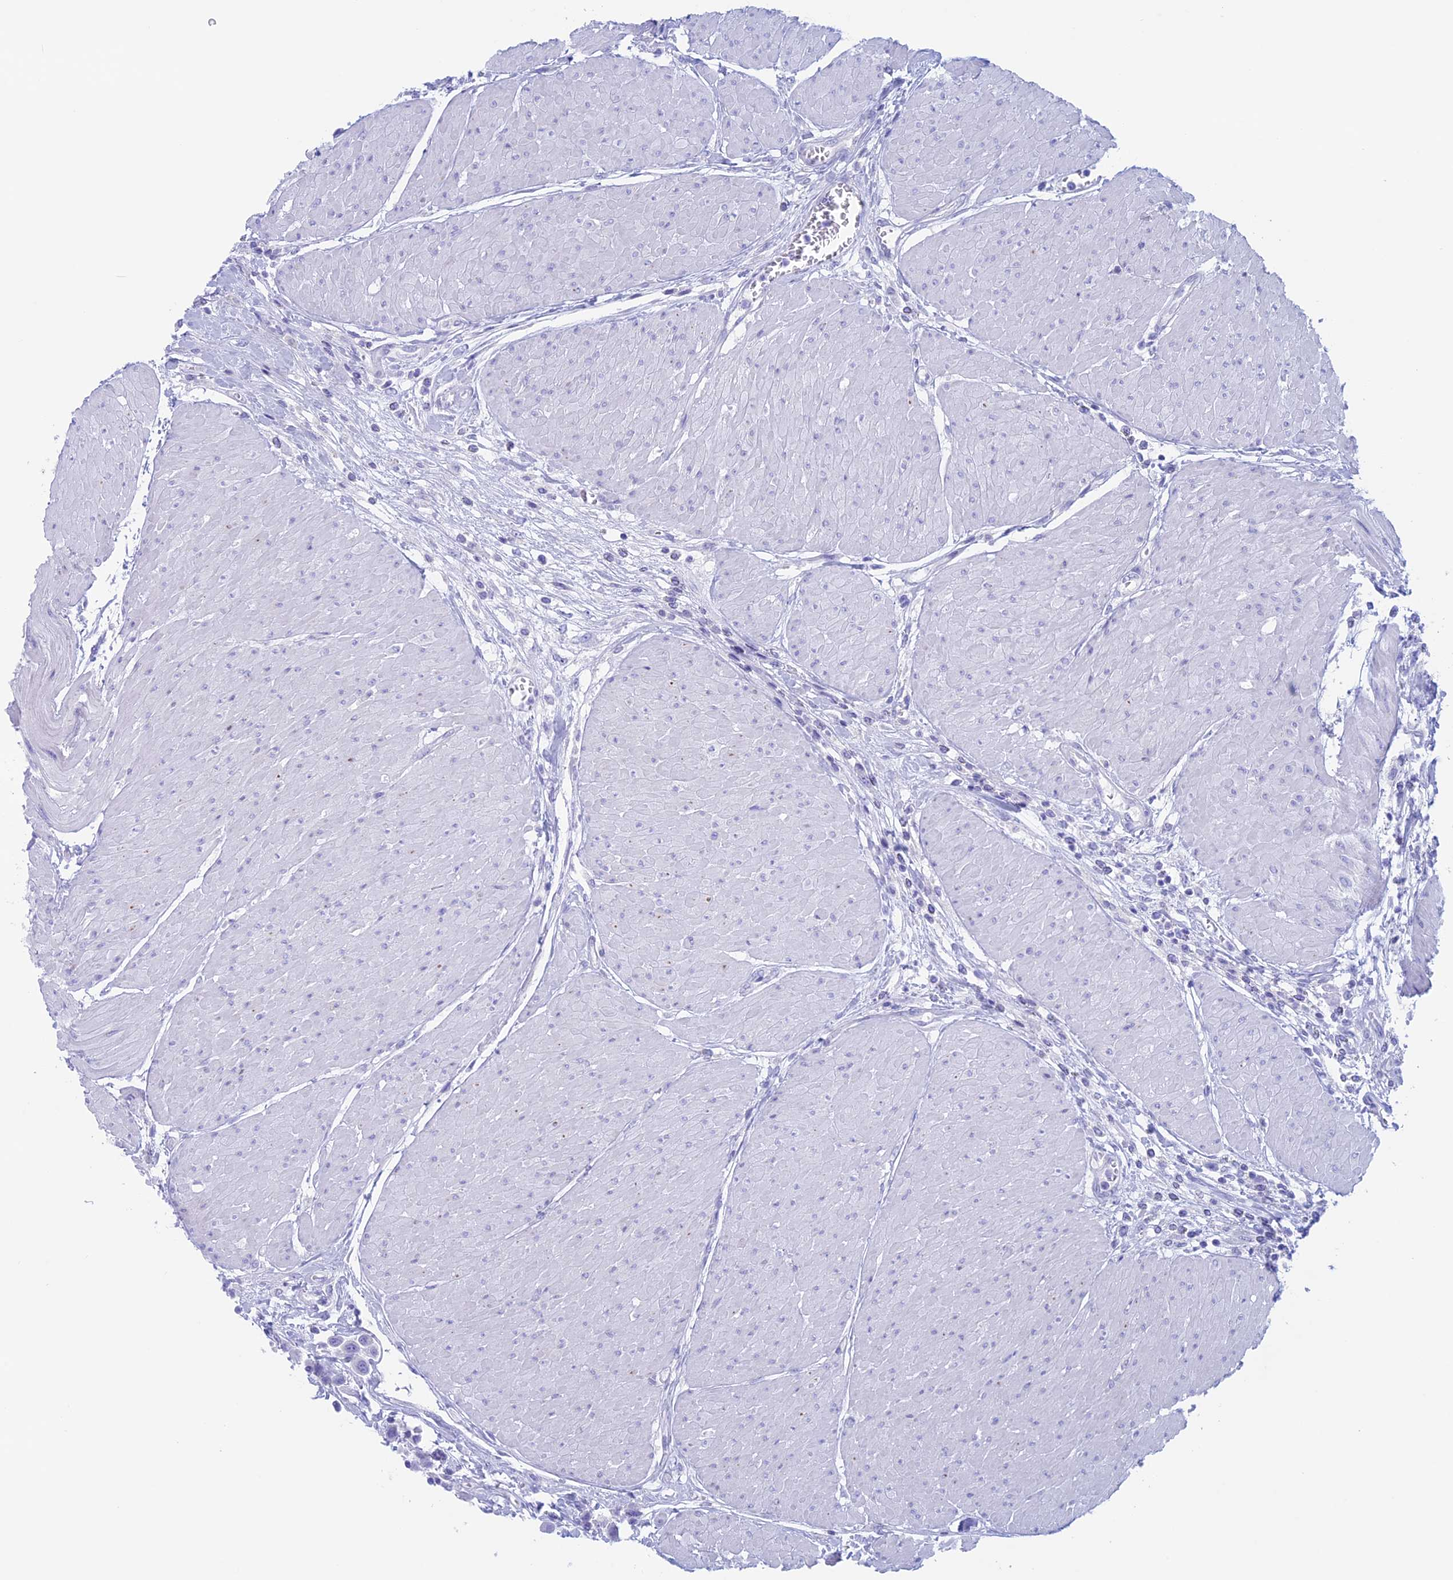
{"staining": {"intensity": "negative", "quantity": "none", "location": "none"}, "tissue": "urothelial cancer", "cell_type": "Tumor cells", "image_type": "cancer", "snomed": [{"axis": "morphology", "description": "Urothelial carcinoma, High grade"}, {"axis": "topography", "description": "Urinary bladder"}], "caption": "Human high-grade urothelial carcinoma stained for a protein using immunohistochemistry demonstrates no expression in tumor cells.", "gene": "RP1", "patient": {"sex": "male", "age": 50}}